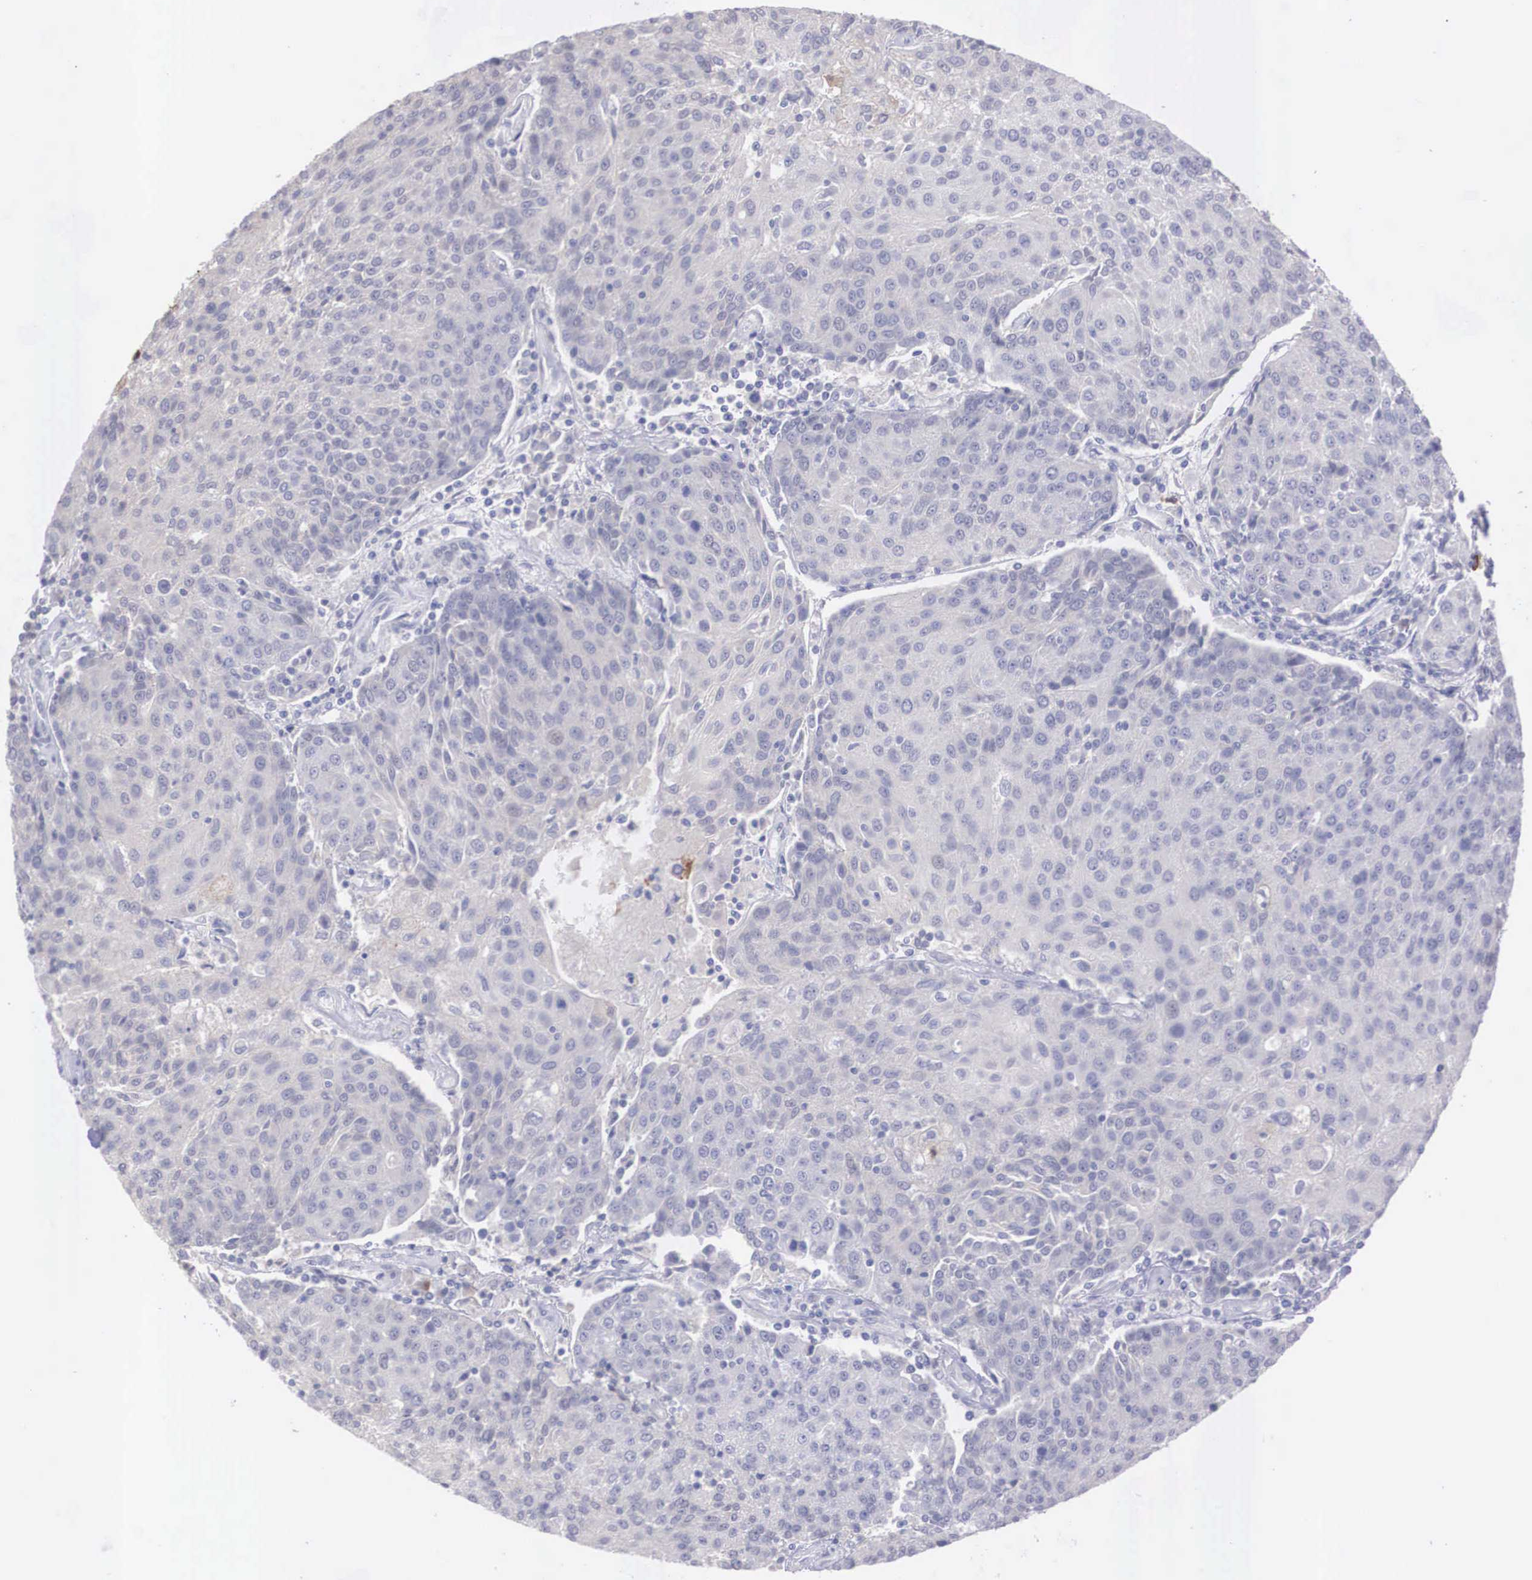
{"staining": {"intensity": "negative", "quantity": "none", "location": "none"}, "tissue": "urothelial cancer", "cell_type": "Tumor cells", "image_type": "cancer", "snomed": [{"axis": "morphology", "description": "Urothelial carcinoma, High grade"}, {"axis": "topography", "description": "Urinary bladder"}], "caption": "High magnification brightfield microscopy of high-grade urothelial carcinoma stained with DAB (brown) and counterstained with hematoxylin (blue): tumor cells show no significant staining.", "gene": "REPS2", "patient": {"sex": "female", "age": 85}}